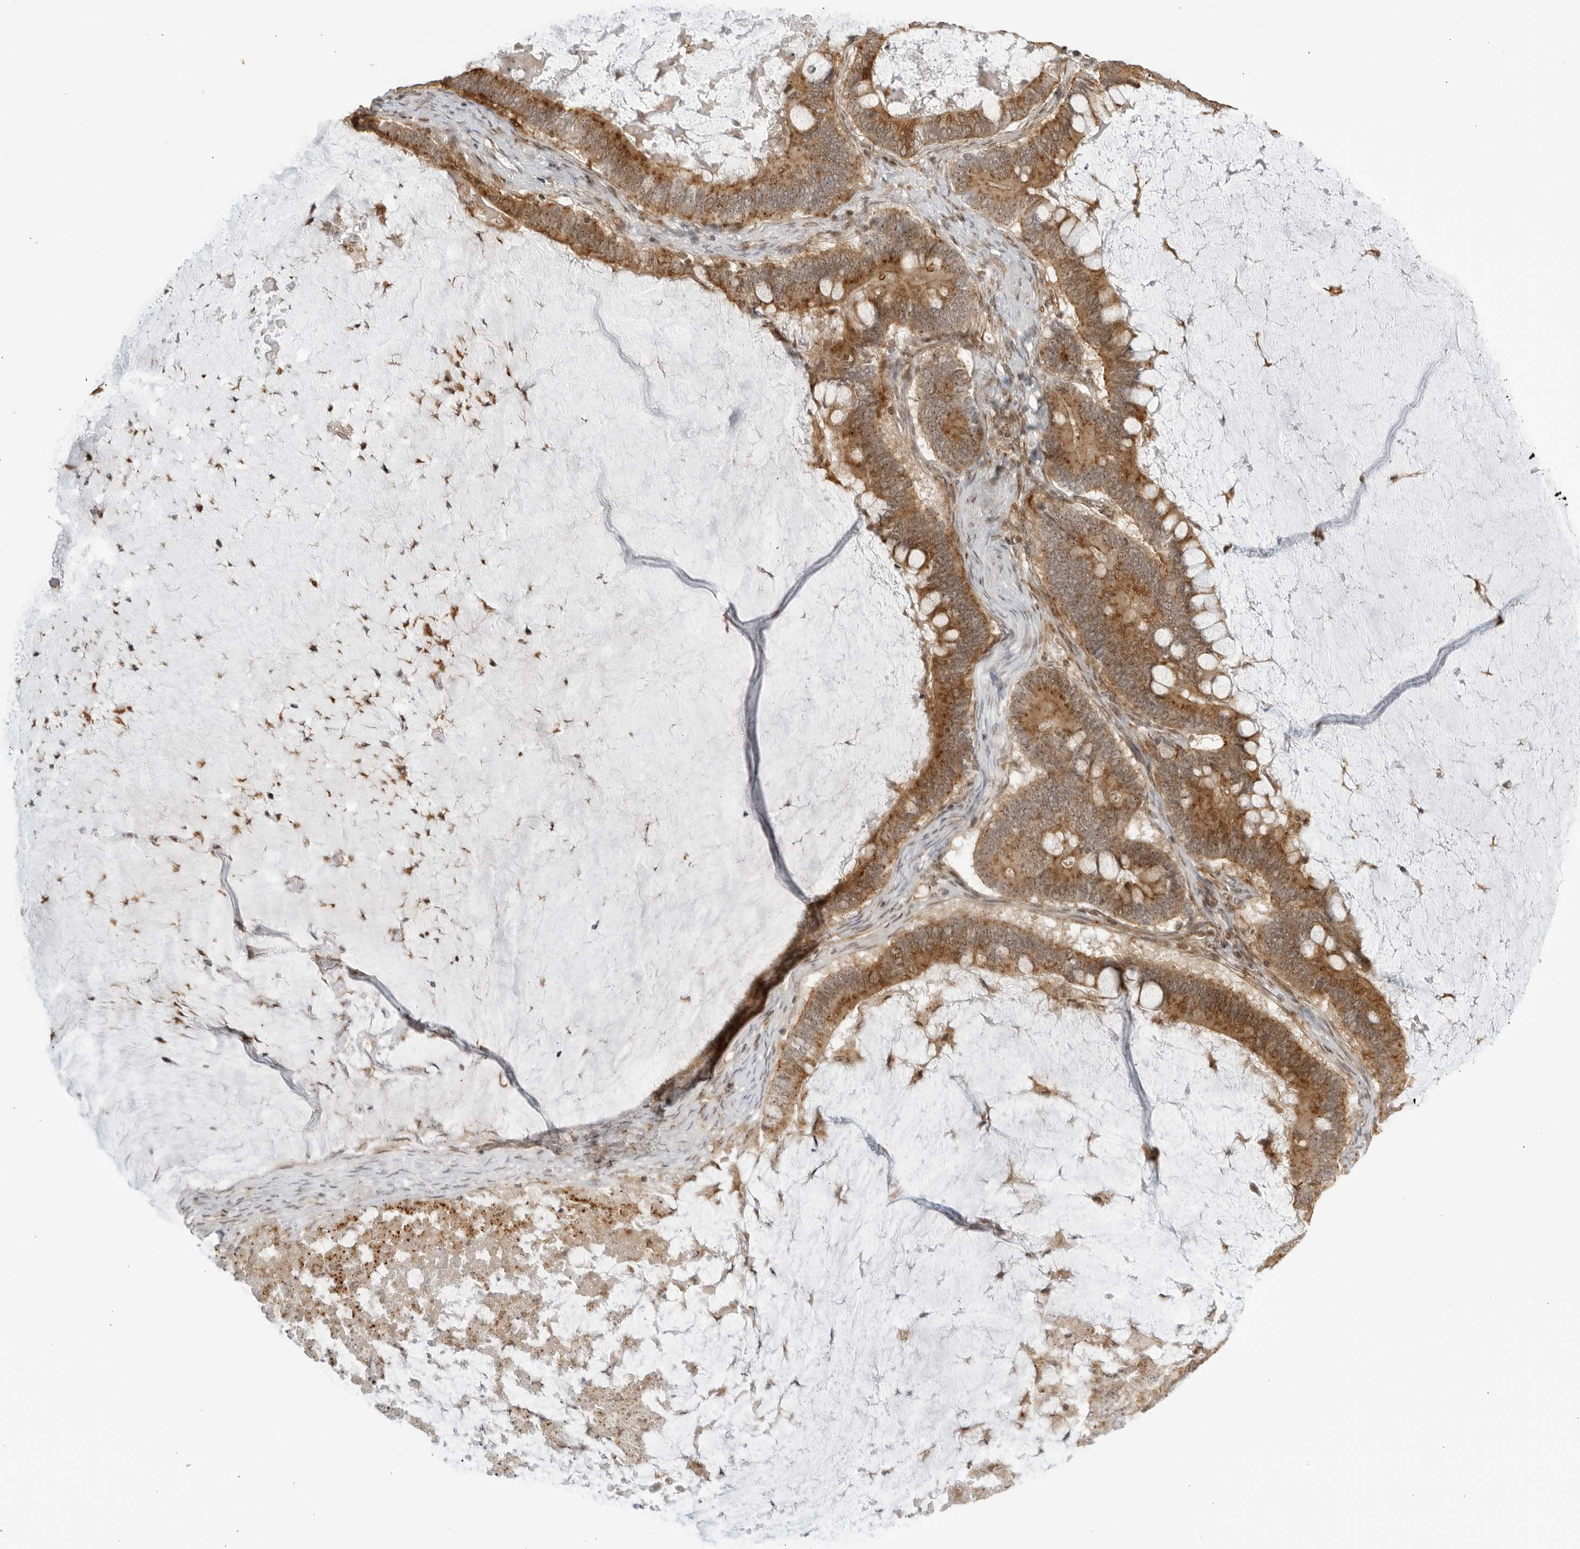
{"staining": {"intensity": "moderate", "quantity": ">75%", "location": "cytoplasmic/membranous,nuclear"}, "tissue": "ovarian cancer", "cell_type": "Tumor cells", "image_type": "cancer", "snomed": [{"axis": "morphology", "description": "Cystadenocarcinoma, mucinous, NOS"}, {"axis": "topography", "description": "Ovary"}], "caption": "Immunohistochemistry (IHC) micrograph of neoplastic tissue: ovarian mucinous cystadenocarcinoma stained using IHC shows medium levels of moderate protein expression localized specifically in the cytoplasmic/membranous and nuclear of tumor cells, appearing as a cytoplasmic/membranous and nuclear brown color.", "gene": "TCF21", "patient": {"sex": "female", "age": 61}}